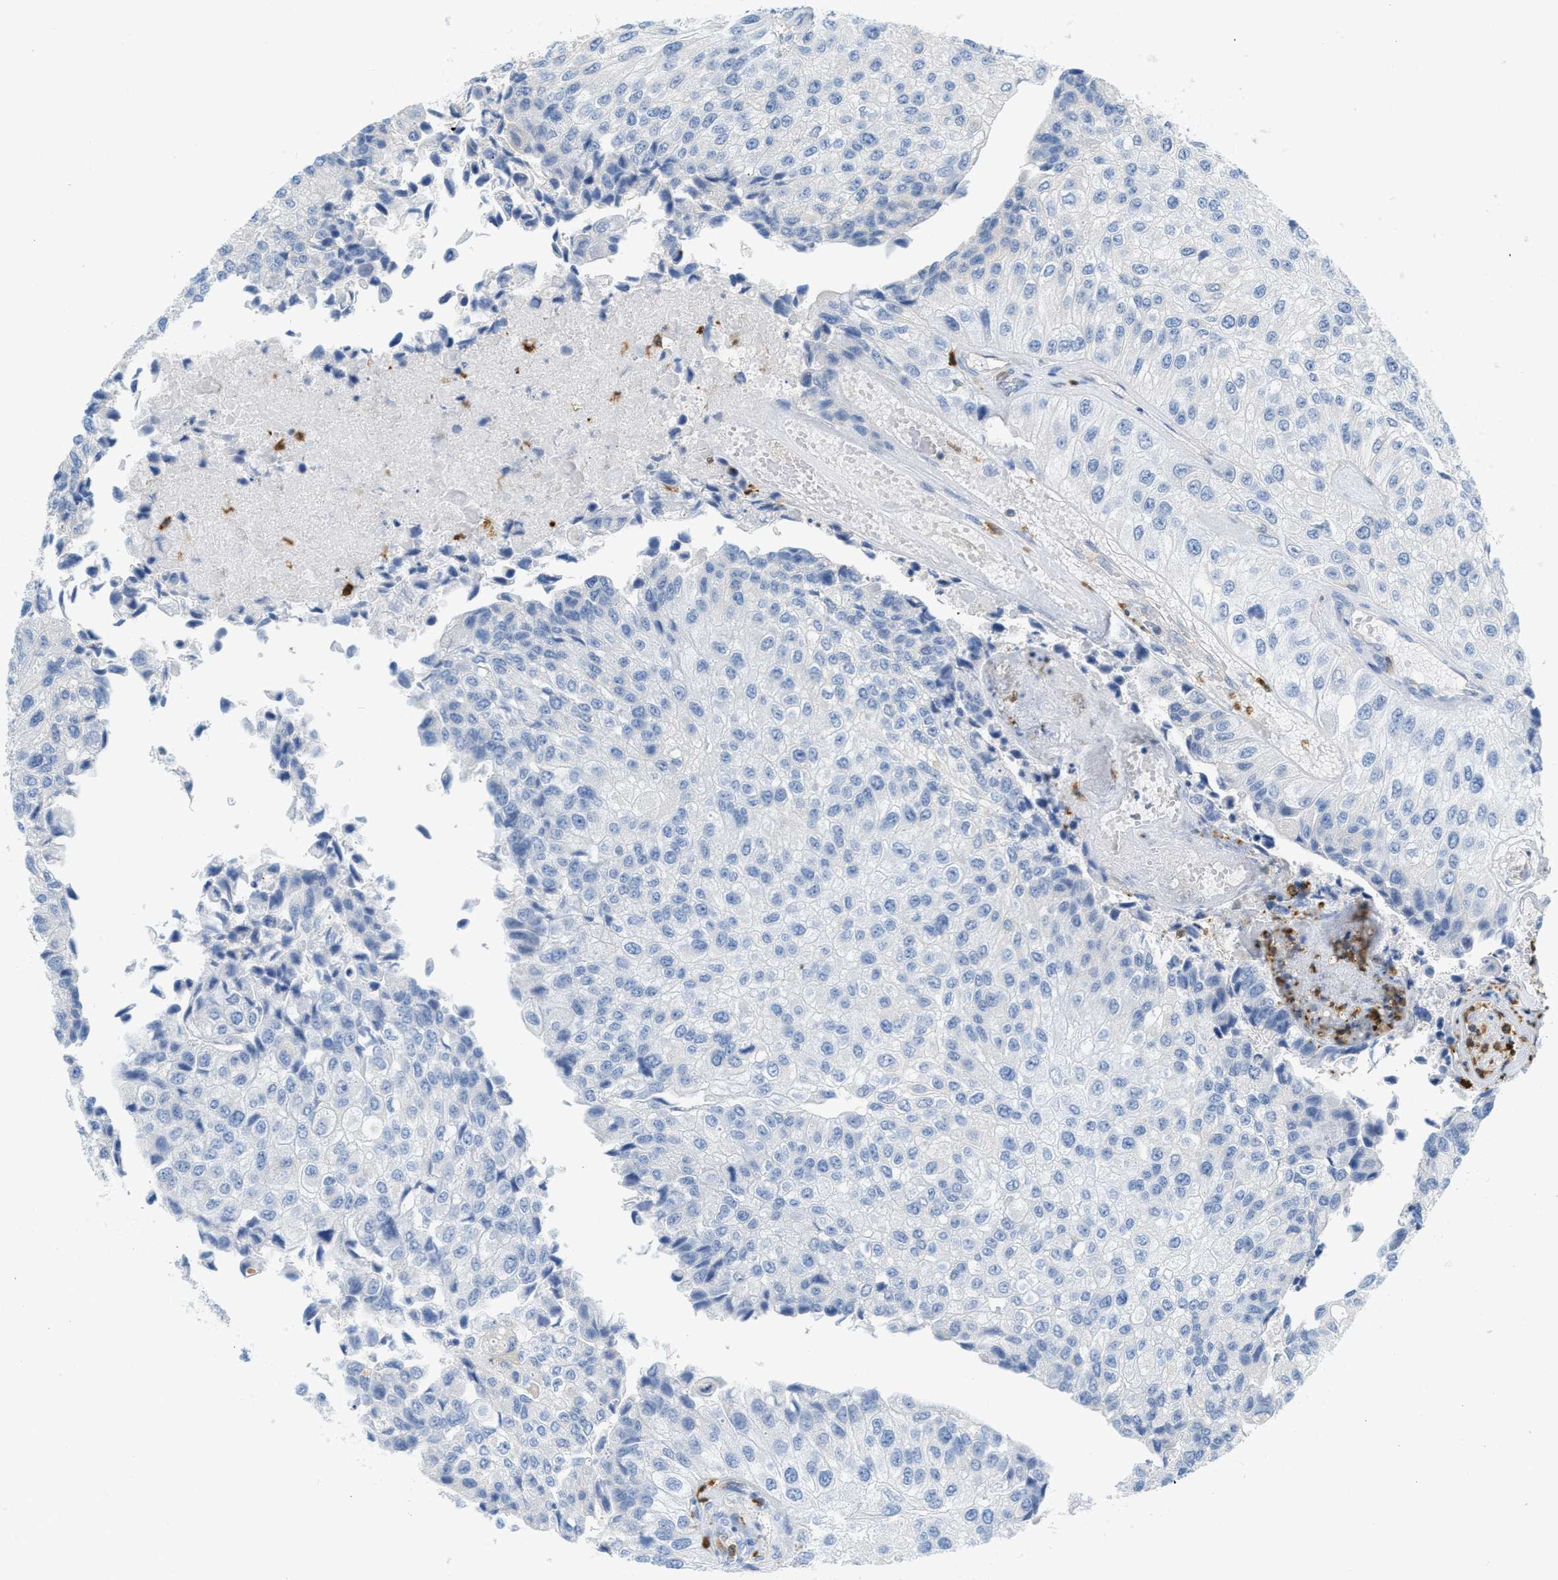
{"staining": {"intensity": "negative", "quantity": "none", "location": "none"}, "tissue": "urothelial cancer", "cell_type": "Tumor cells", "image_type": "cancer", "snomed": [{"axis": "morphology", "description": "Urothelial carcinoma, High grade"}, {"axis": "topography", "description": "Kidney"}, {"axis": "topography", "description": "Urinary bladder"}], "caption": "Protein analysis of urothelial cancer exhibits no significant expression in tumor cells.", "gene": "SERPINB1", "patient": {"sex": "male", "age": 77}}